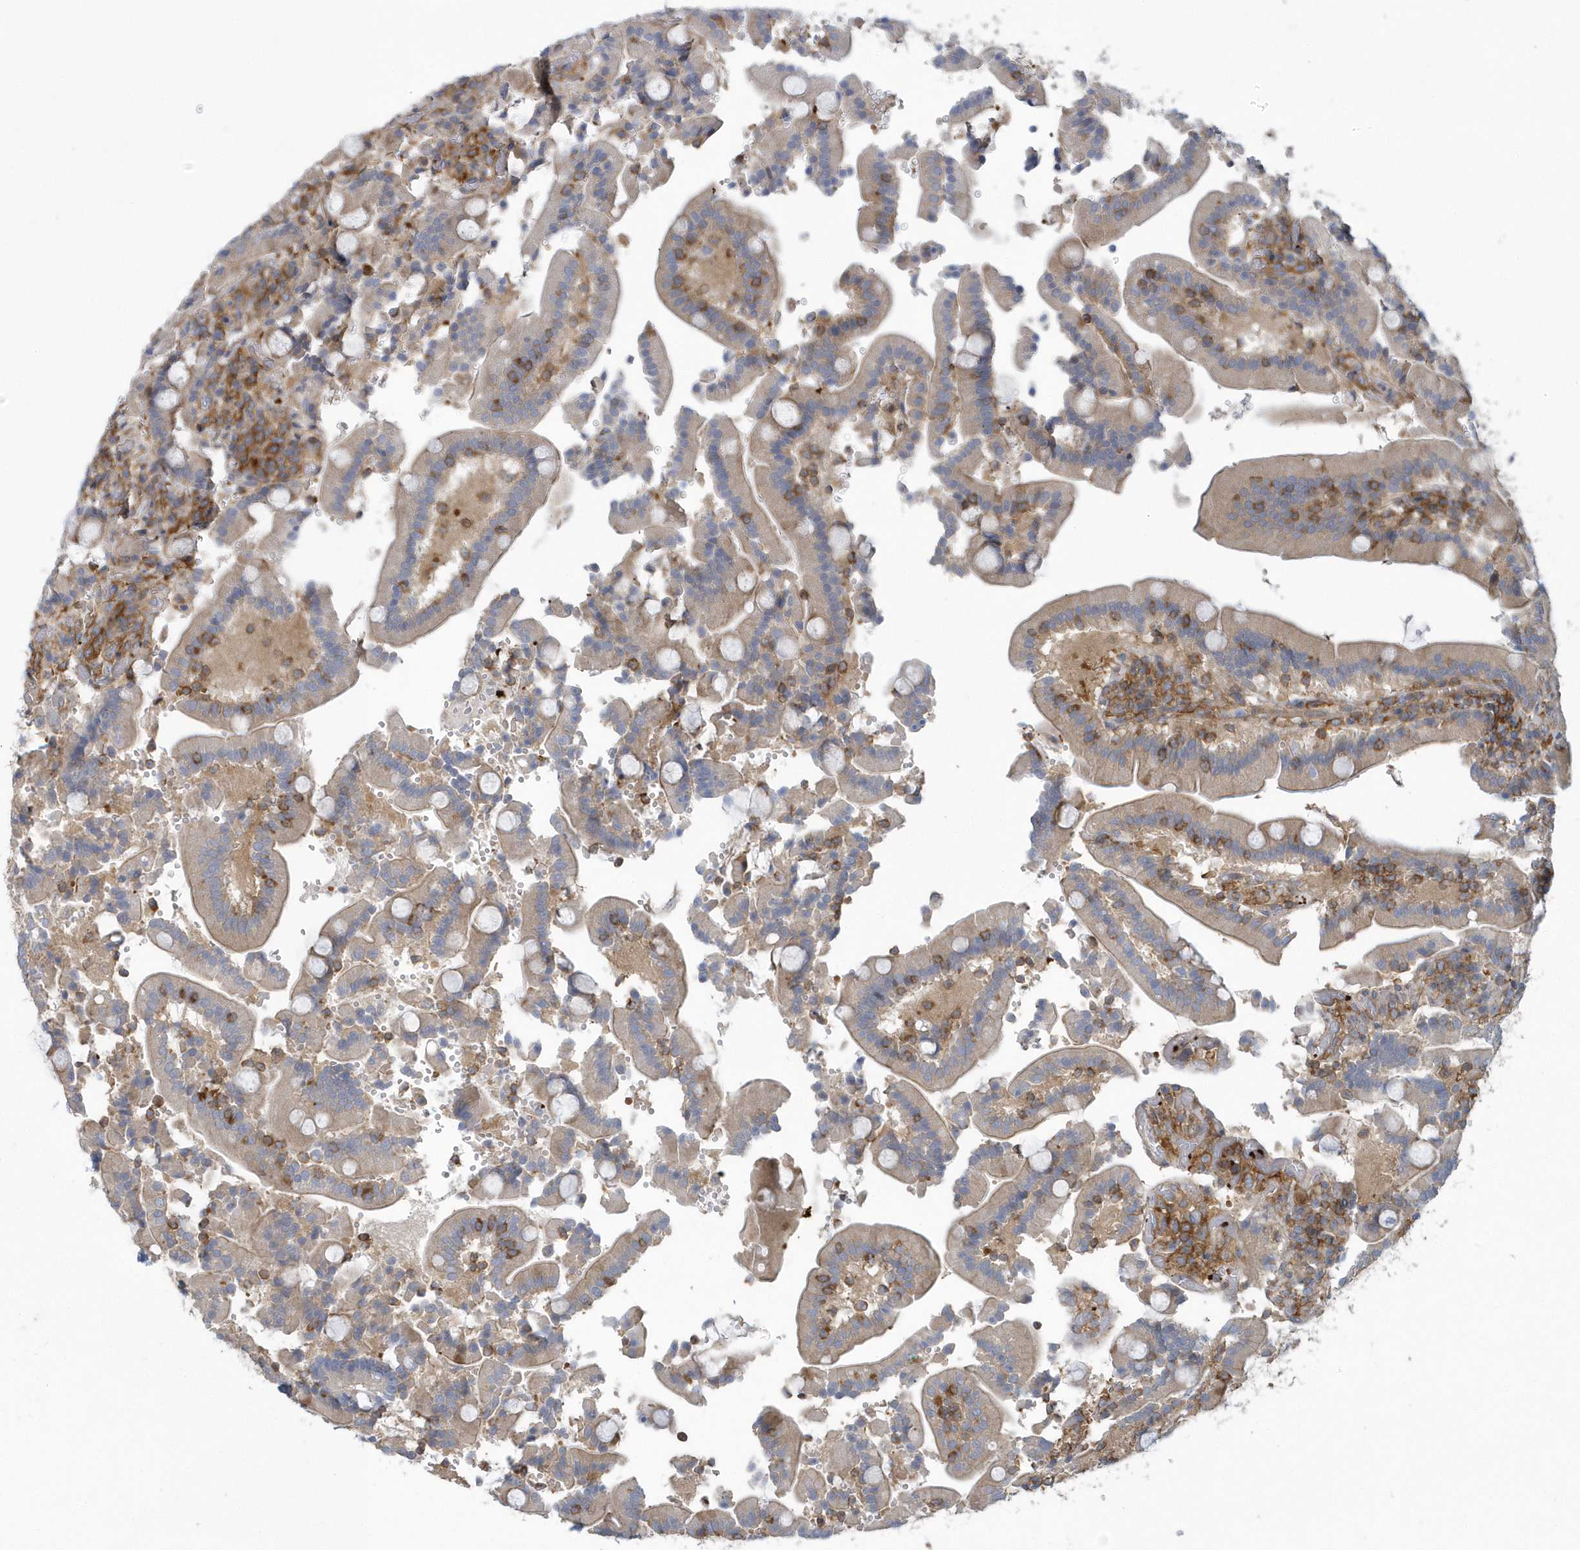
{"staining": {"intensity": "weak", "quantity": "25%-75%", "location": "cytoplasmic/membranous"}, "tissue": "duodenum", "cell_type": "Glandular cells", "image_type": "normal", "snomed": [{"axis": "morphology", "description": "Normal tissue, NOS"}, {"axis": "topography", "description": "Duodenum"}], "caption": "A high-resolution histopathology image shows immunohistochemistry (IHC) staining of normal duodenum, which exhibits weak cytoplasmic/membranous staining in approximately 25%-75% of glandular cells.", "gene": "ARAP2", "patient": {"sex": "female", "age": 62}}